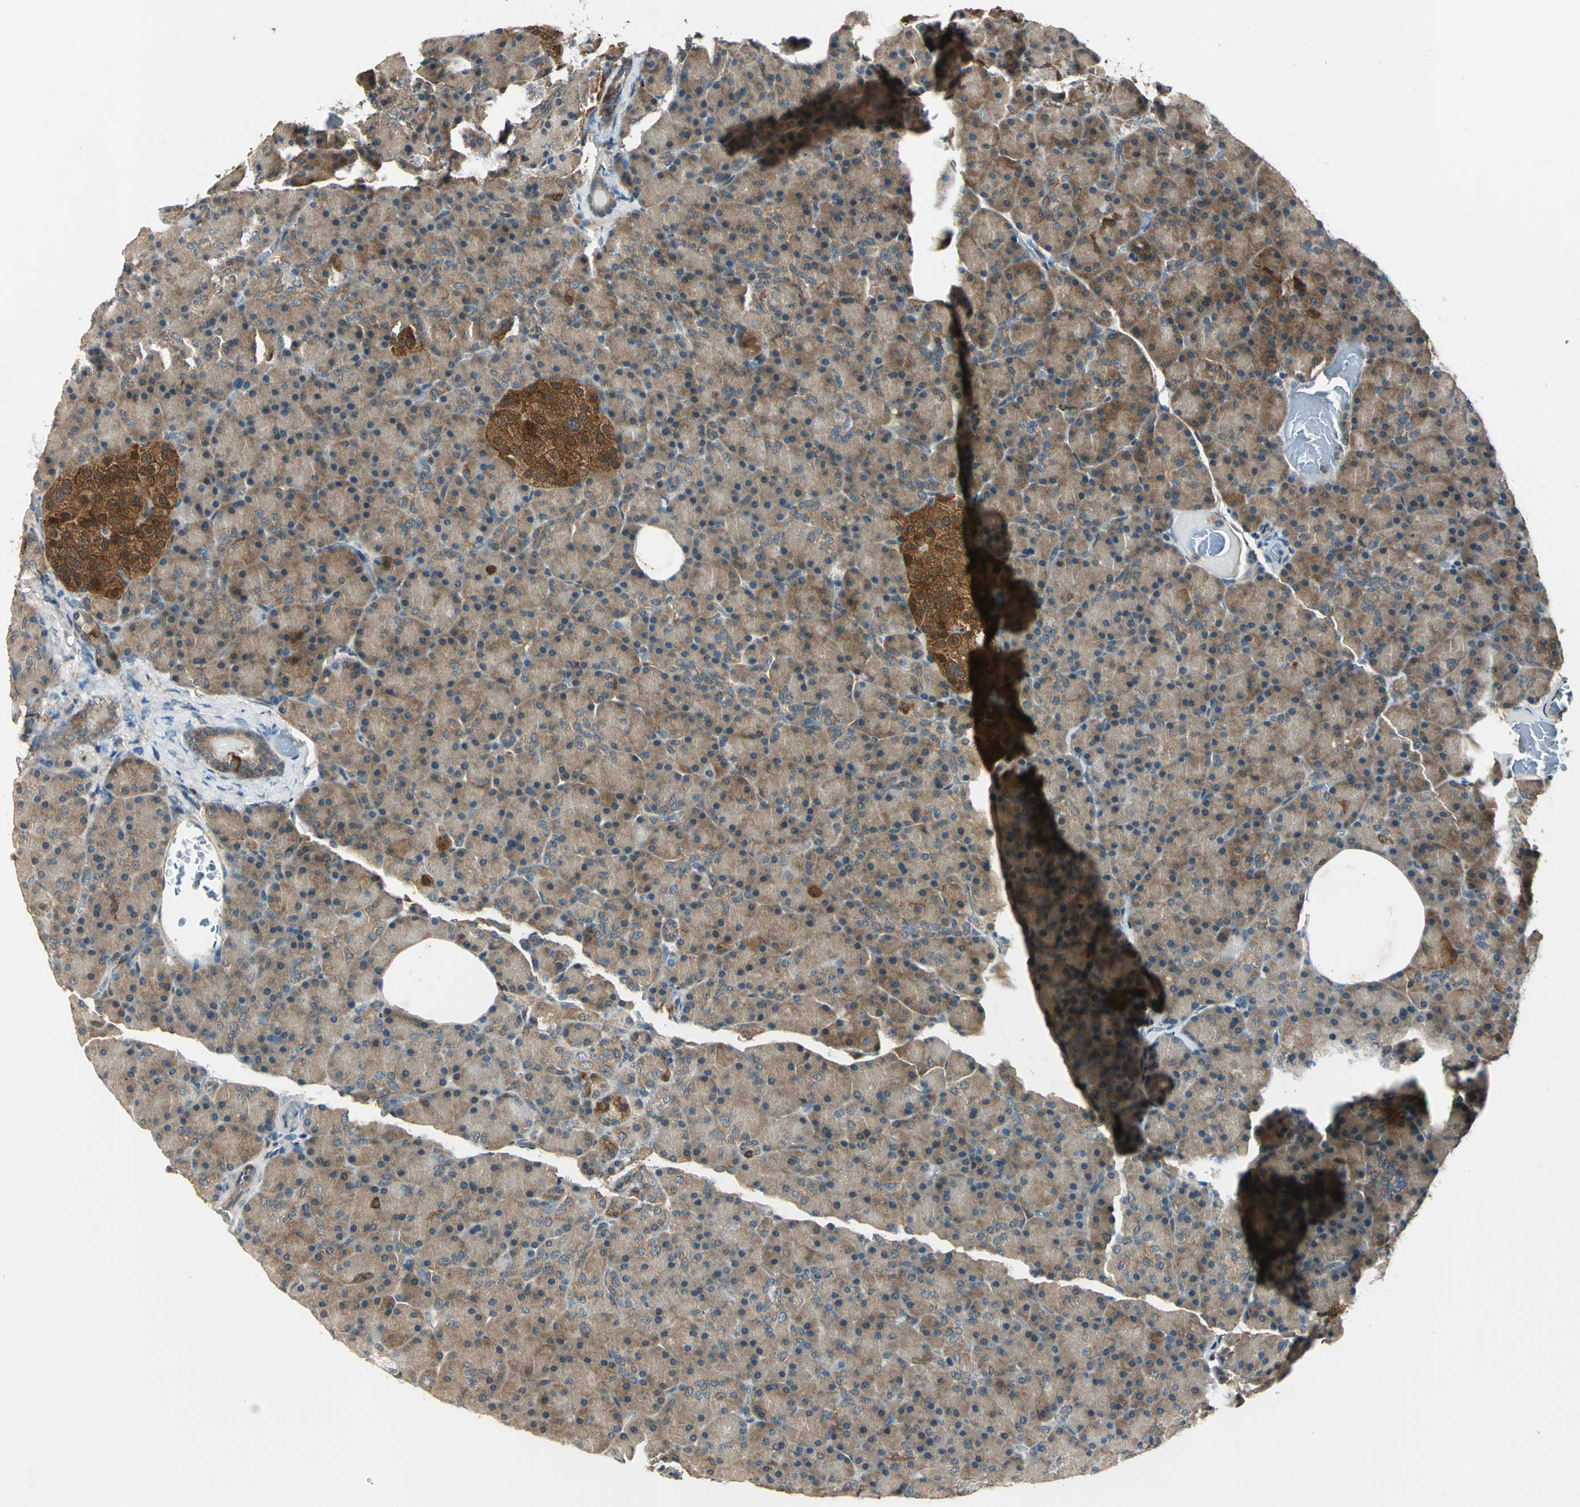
{"staining": {"intensity": "moderate", "quantity": ">75%", "location": "cytoplasmic/membranous"}, "tissue": "pancreas", "cell_type": "Exocrine glandular cells", "image_type": "normal", "snomed": [{"axis": "morphology", "description": "Normal tissue, NOS"}, {"axis": "topography", "description": "Pancreas"}], "caption": "Protein expression analysis of normal pancreas shows moderate cytoplasmic/membranous expression in about >75% of exocrine glandular cells.", "gene": "RRM2B", "patient": {"sex": "female", "age": 43}}